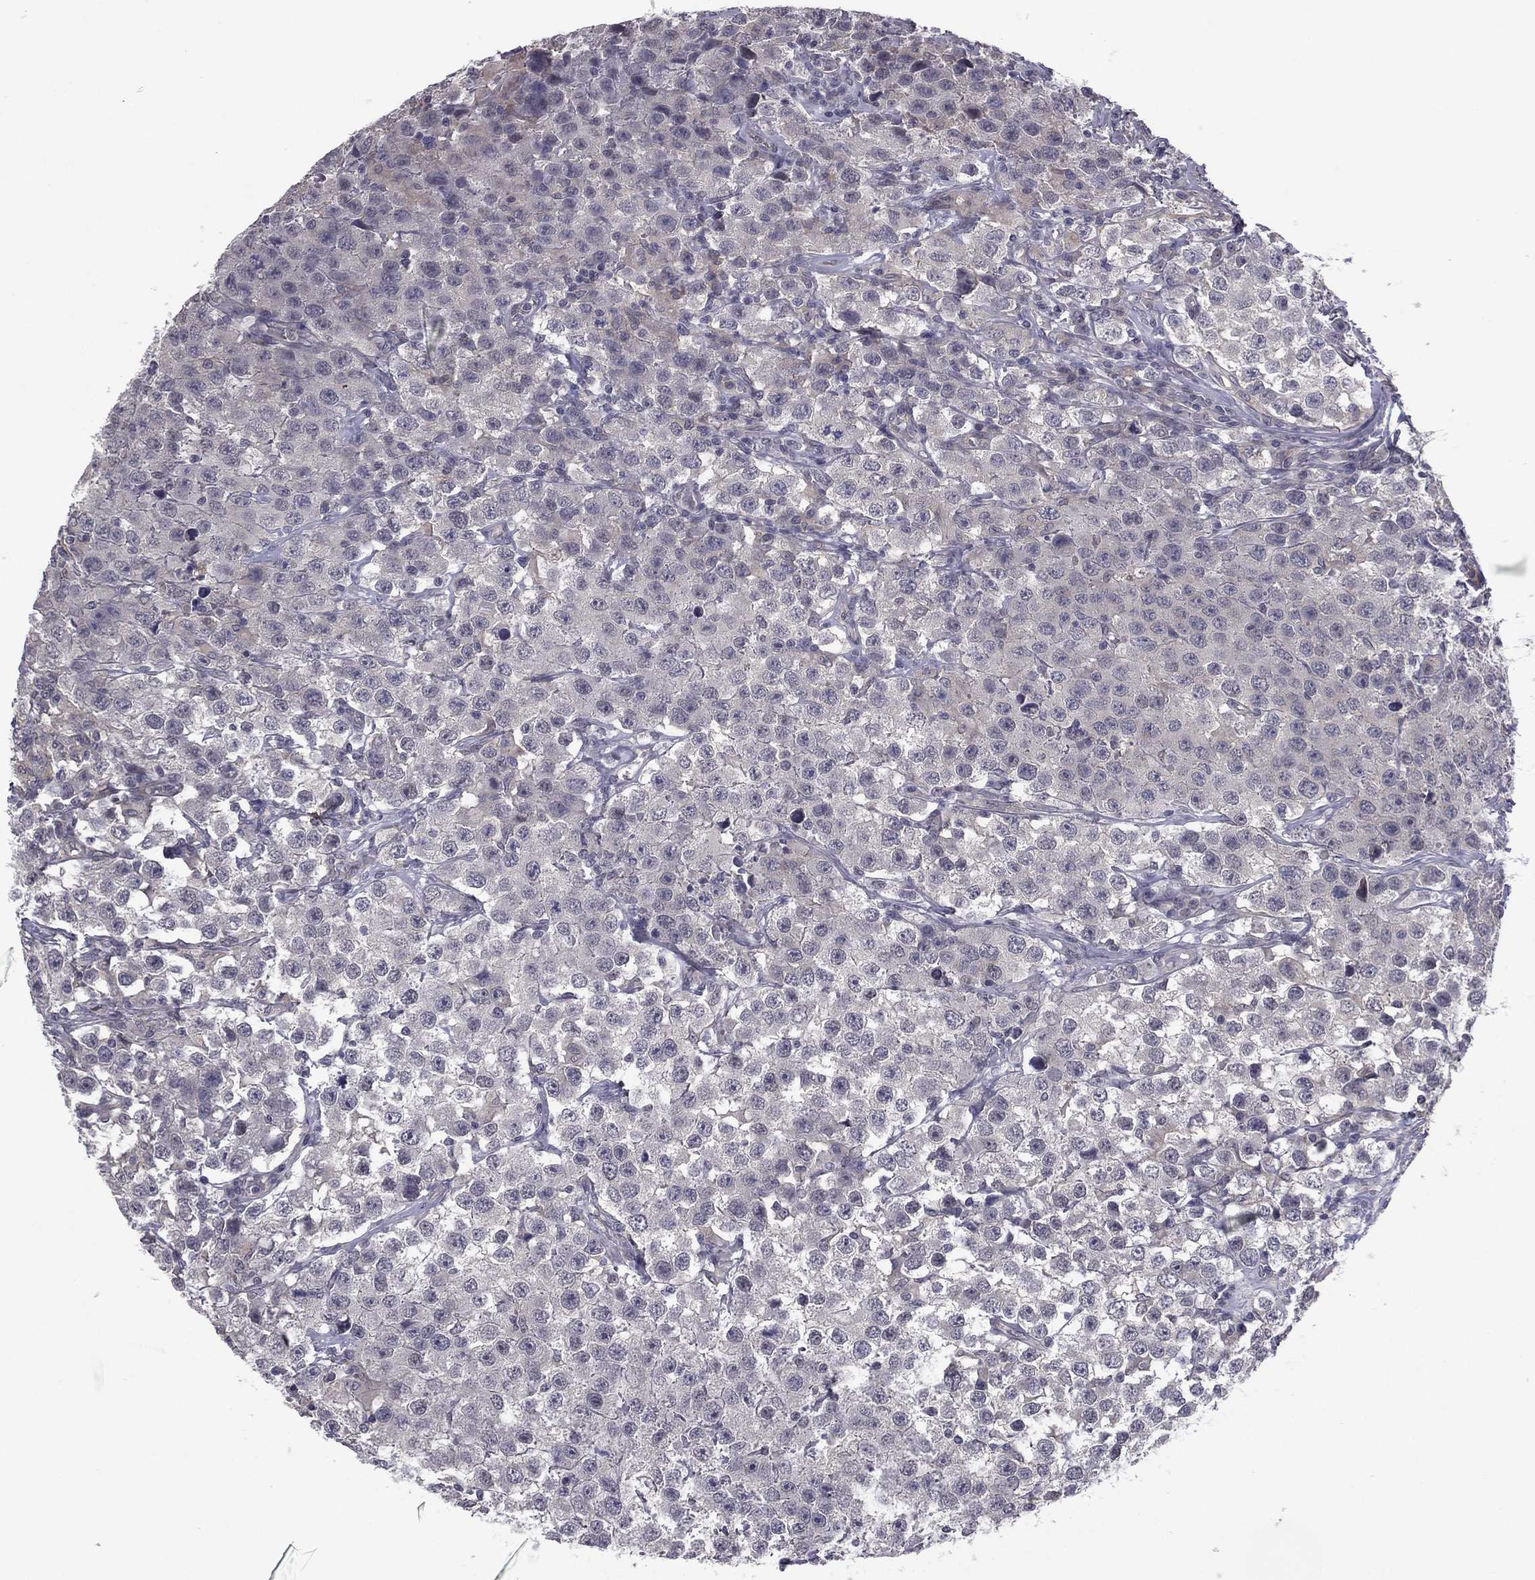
{"staining": {"intensity": "negative", "quantity": "none", "location": "none"}, "tissue": "testis cancer", "cell_type": "Tumor cells", "image_type": "cancer", "snomed": [{"axis": "morphology", "description": "Seminoma, NOS"}, {"axis": "topography", "description": "Testis"}], "caption": "Histopathology image shows no significant protein positivity in tumor cells of seminoma (testis).", "gene": "ACTRT2", "patient": {"sex": "male", "age": 52}}